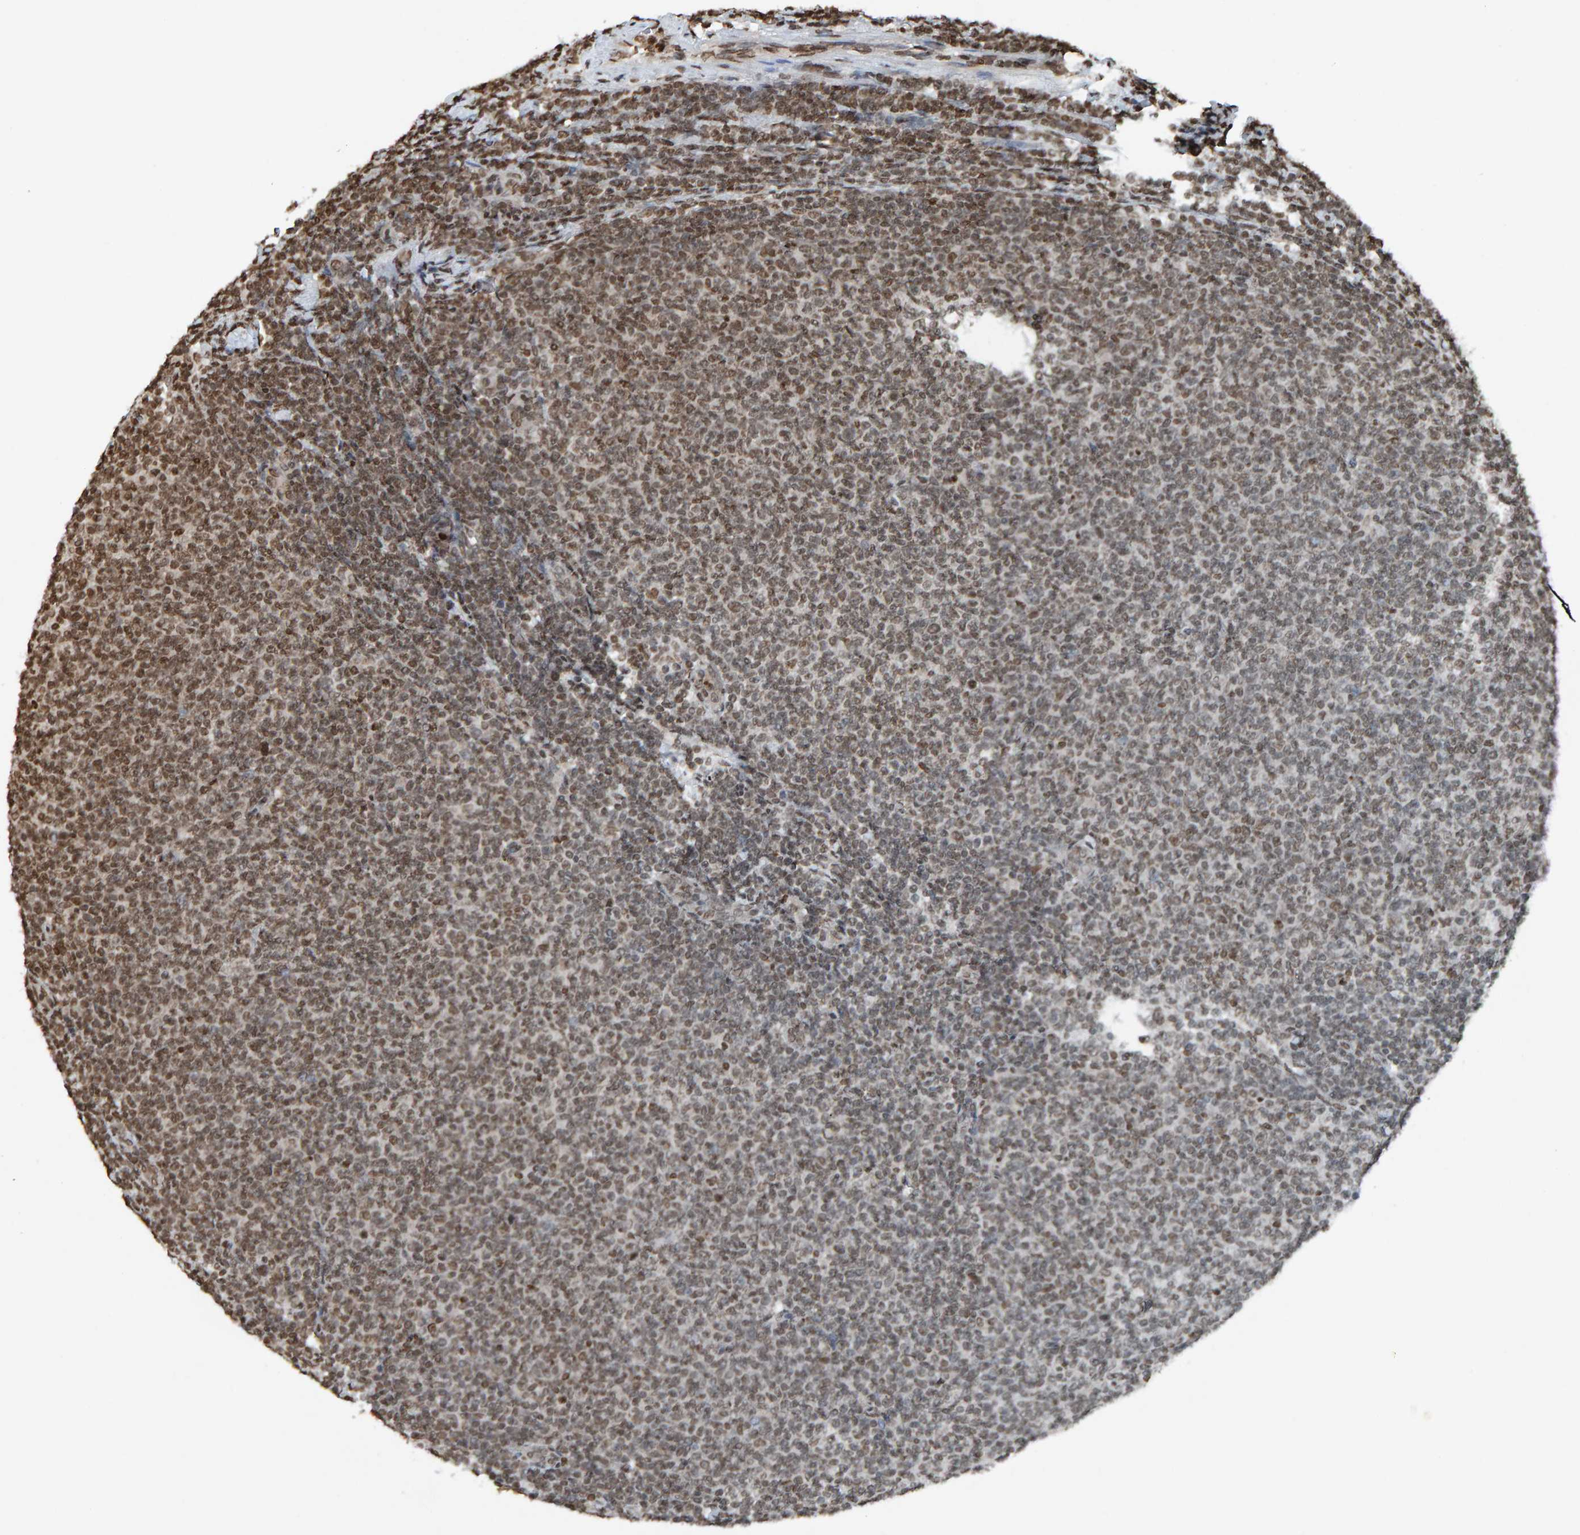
{"staining": {"intensity": "moderate", "quantity": "25%-75%", "location": "nuclear"}, "tissue": "lymphoma", "cell_type": "Tumor cells", "image_type": "cancer", "snomed": [{"axis": "morphology", "description": "Malignant lymphoma, non-Hodgkin's type, Low grade"}, {"axis": "topography", "description": "Lymph node"}], "caption": "Lymphoma tissue demonstrates moderate nuclear staining in approximately 25%-75% of tumor cells", "gene": "H2AZ1", "patient": {"sex": "male", "age": 66}}